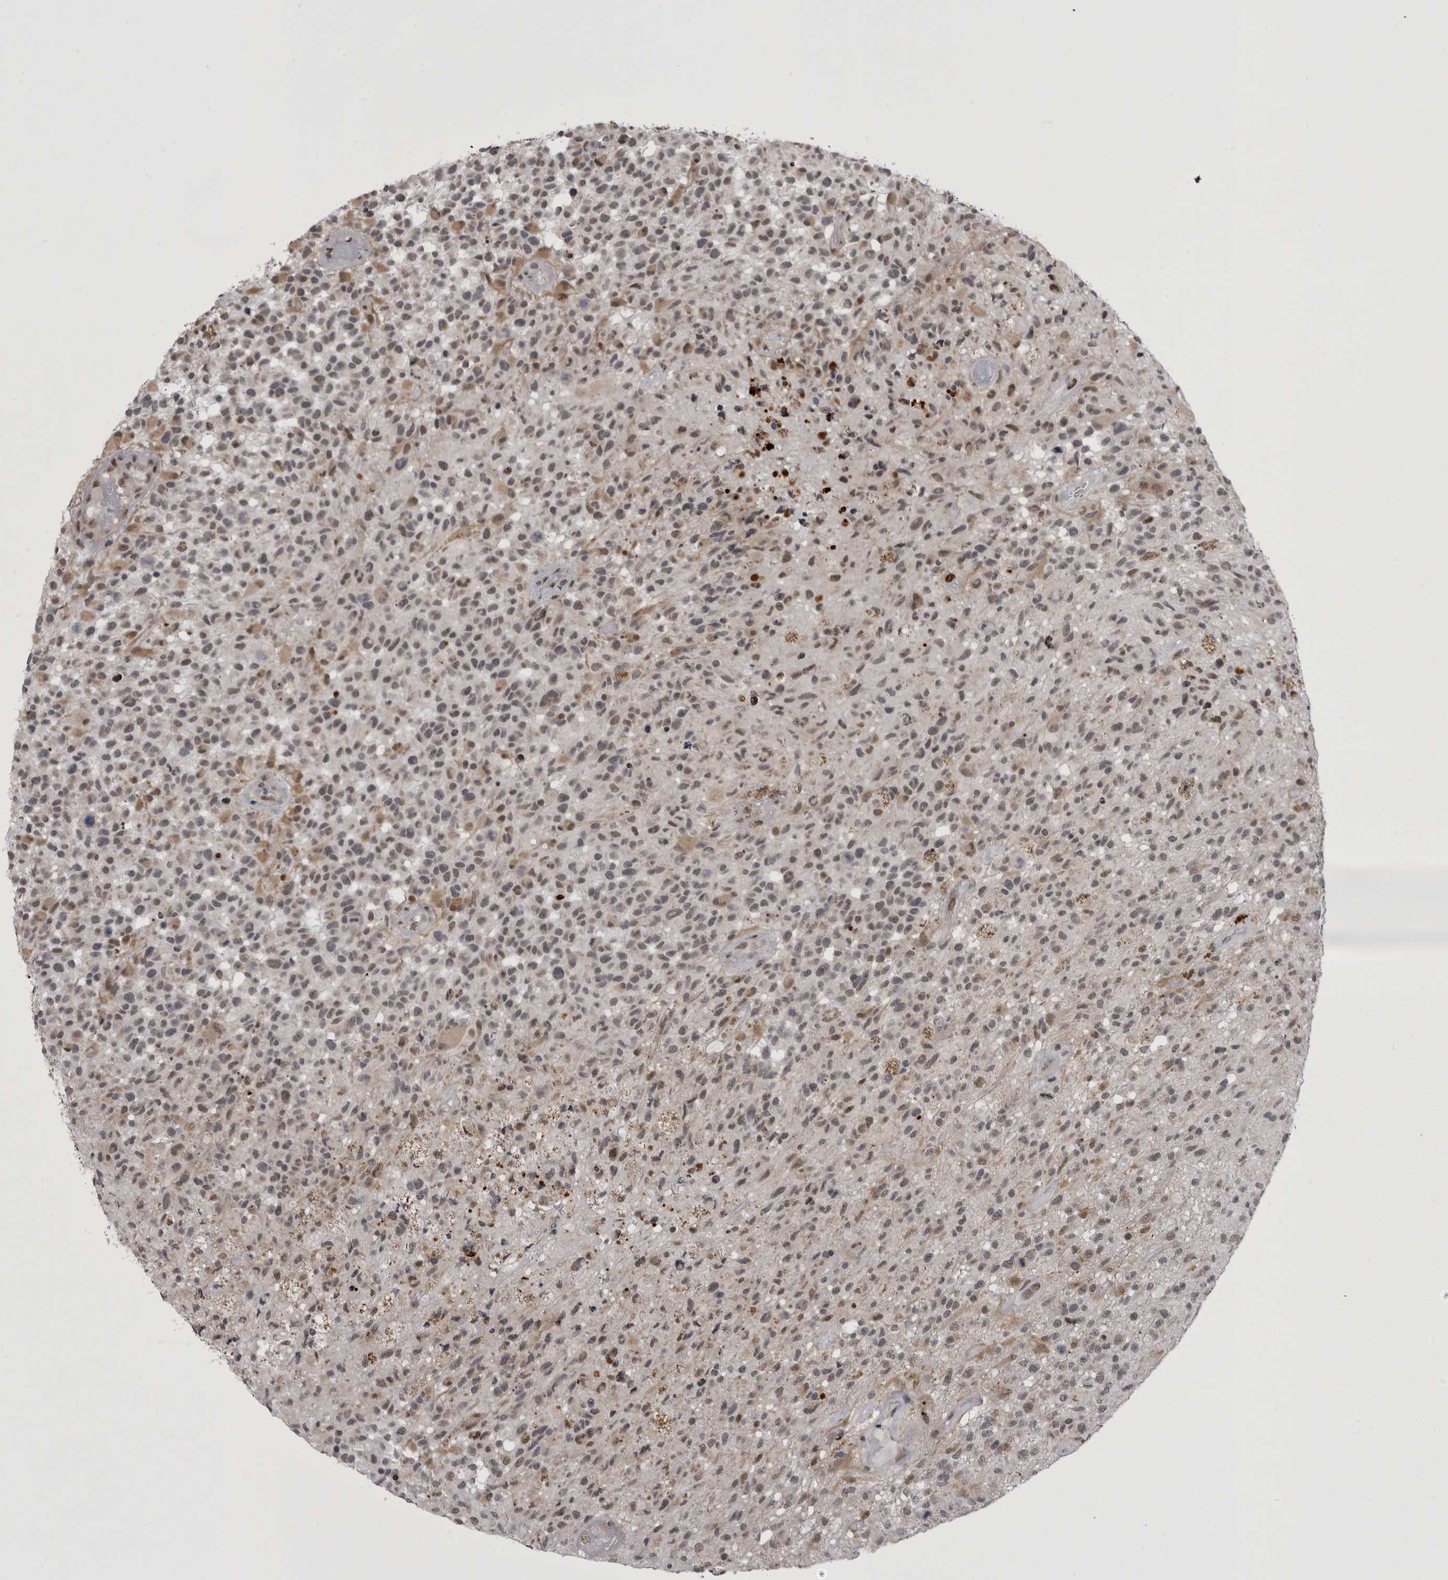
{"staining": {"intensity": "weak", "quantity": "<25%", "location": "cytoplasmic/membranous,nuclear"}, "tissue": "glioma", "cell_type": "Tumor cells", "image_type": "cancer", "snomed": [{"axis": "morphology", "description": "Glioma, malignant, High grade"}, {"axis": "morphology", "description": "Glioblastoma, NOS"}, {"axis": "topography", "description": "Brain"}], "caption": "An IHC image of glioblastoma is shown. There is no staining in tumor cells of glioblastoma.", "gene": "PRPF3", "patient": {"sex": "male", "age": 60}}